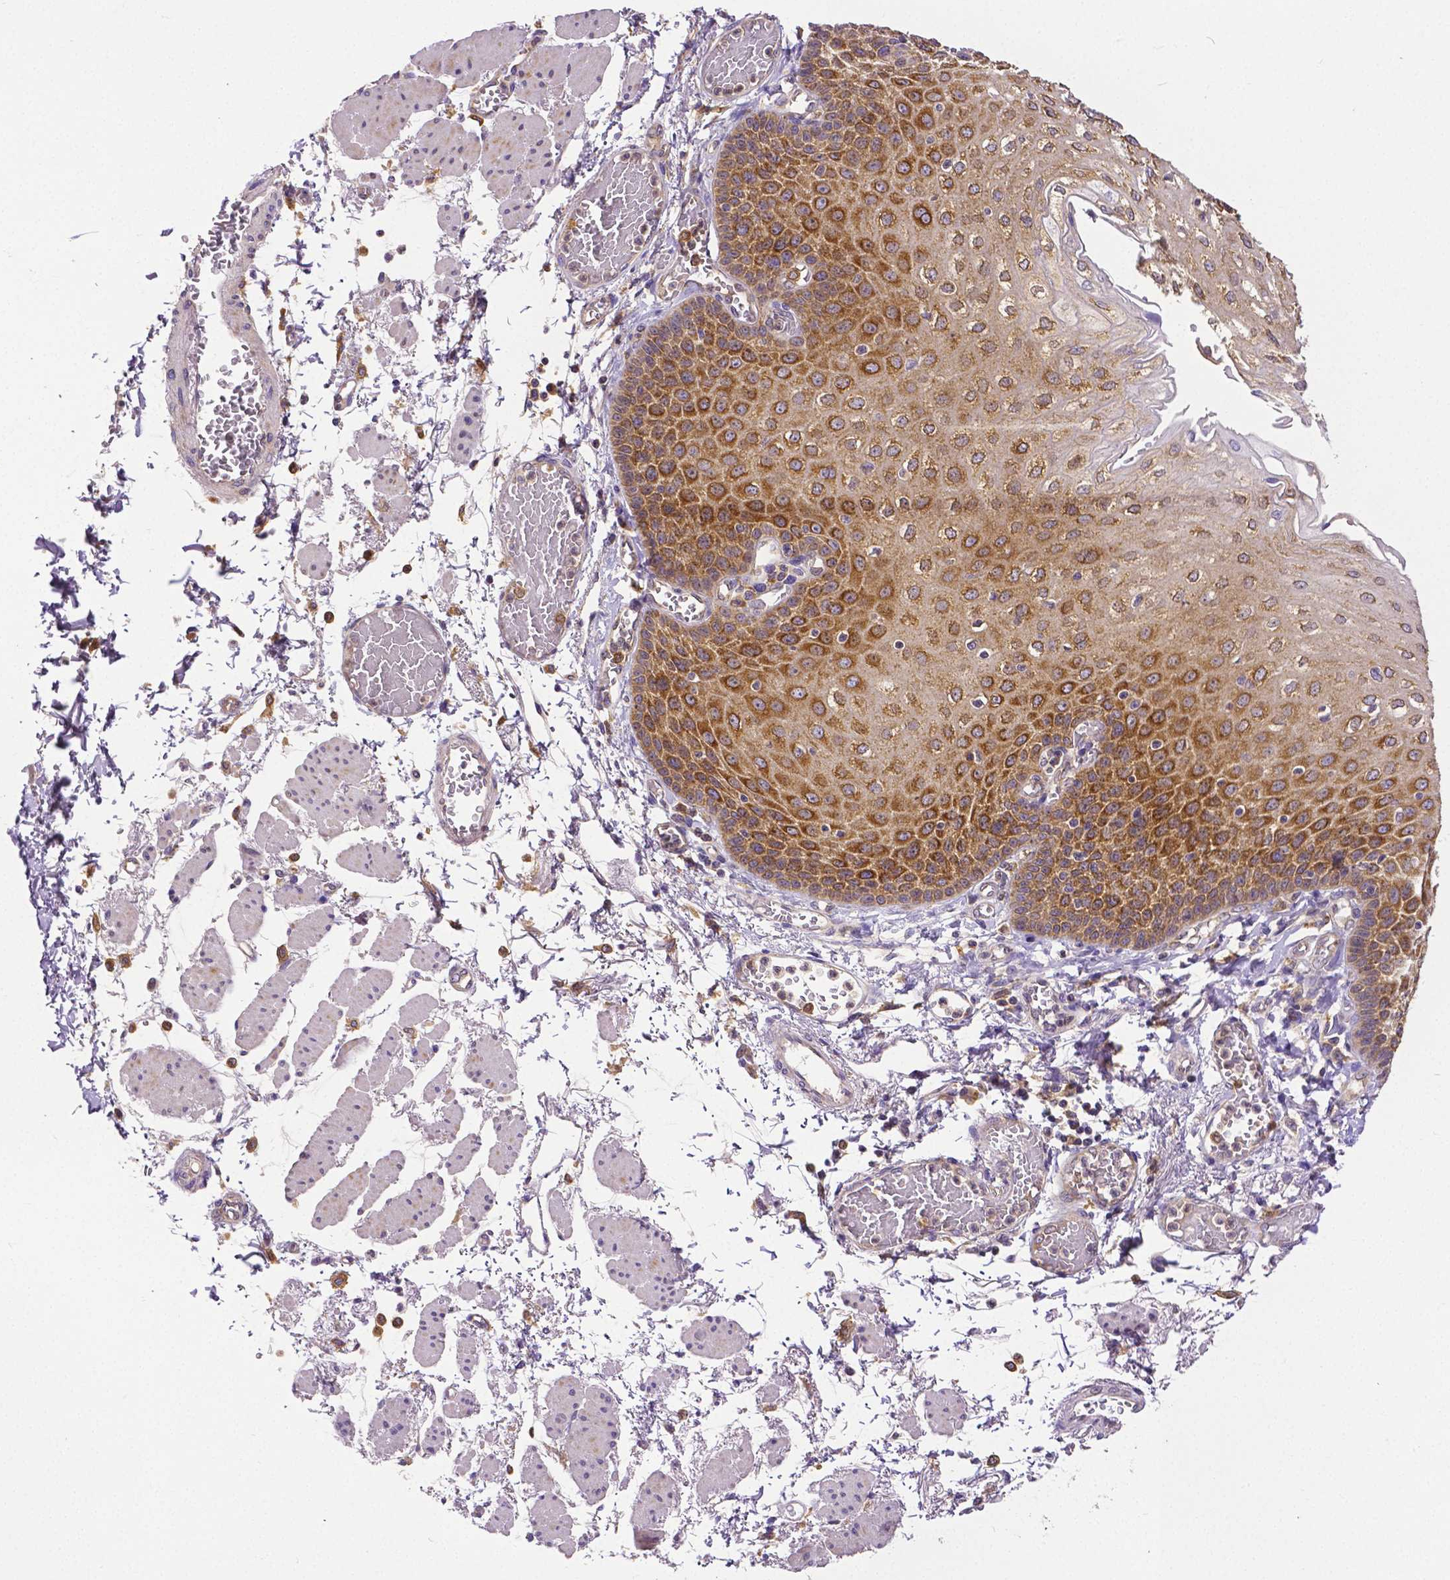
{"staining": {"intensity": "strong", "quantity": ">75%", "location": "cytoplasmic/membranous"}, "tissue": "esophagus", "cell_type": "Squamous epithelial cells", "image_type": "normal", "snomed": [{"axis": "morphology", "description": "Normal tissue, NOS"}, {"axis": "morphology", "description": "Adenocarcinoma, NOS"}, {"axis": "topography", "description": "Esophagus"}], "caption": "A high amount of strong cytoplasmic/membranous expression is appreciated in about >75% of squamous epithelial cells in unremarkable esophagus. (DAB IHC with brightfield microscopy, high magnification).", "gene": "DICER1", "patient": {"sex": "male", "age": 81}}